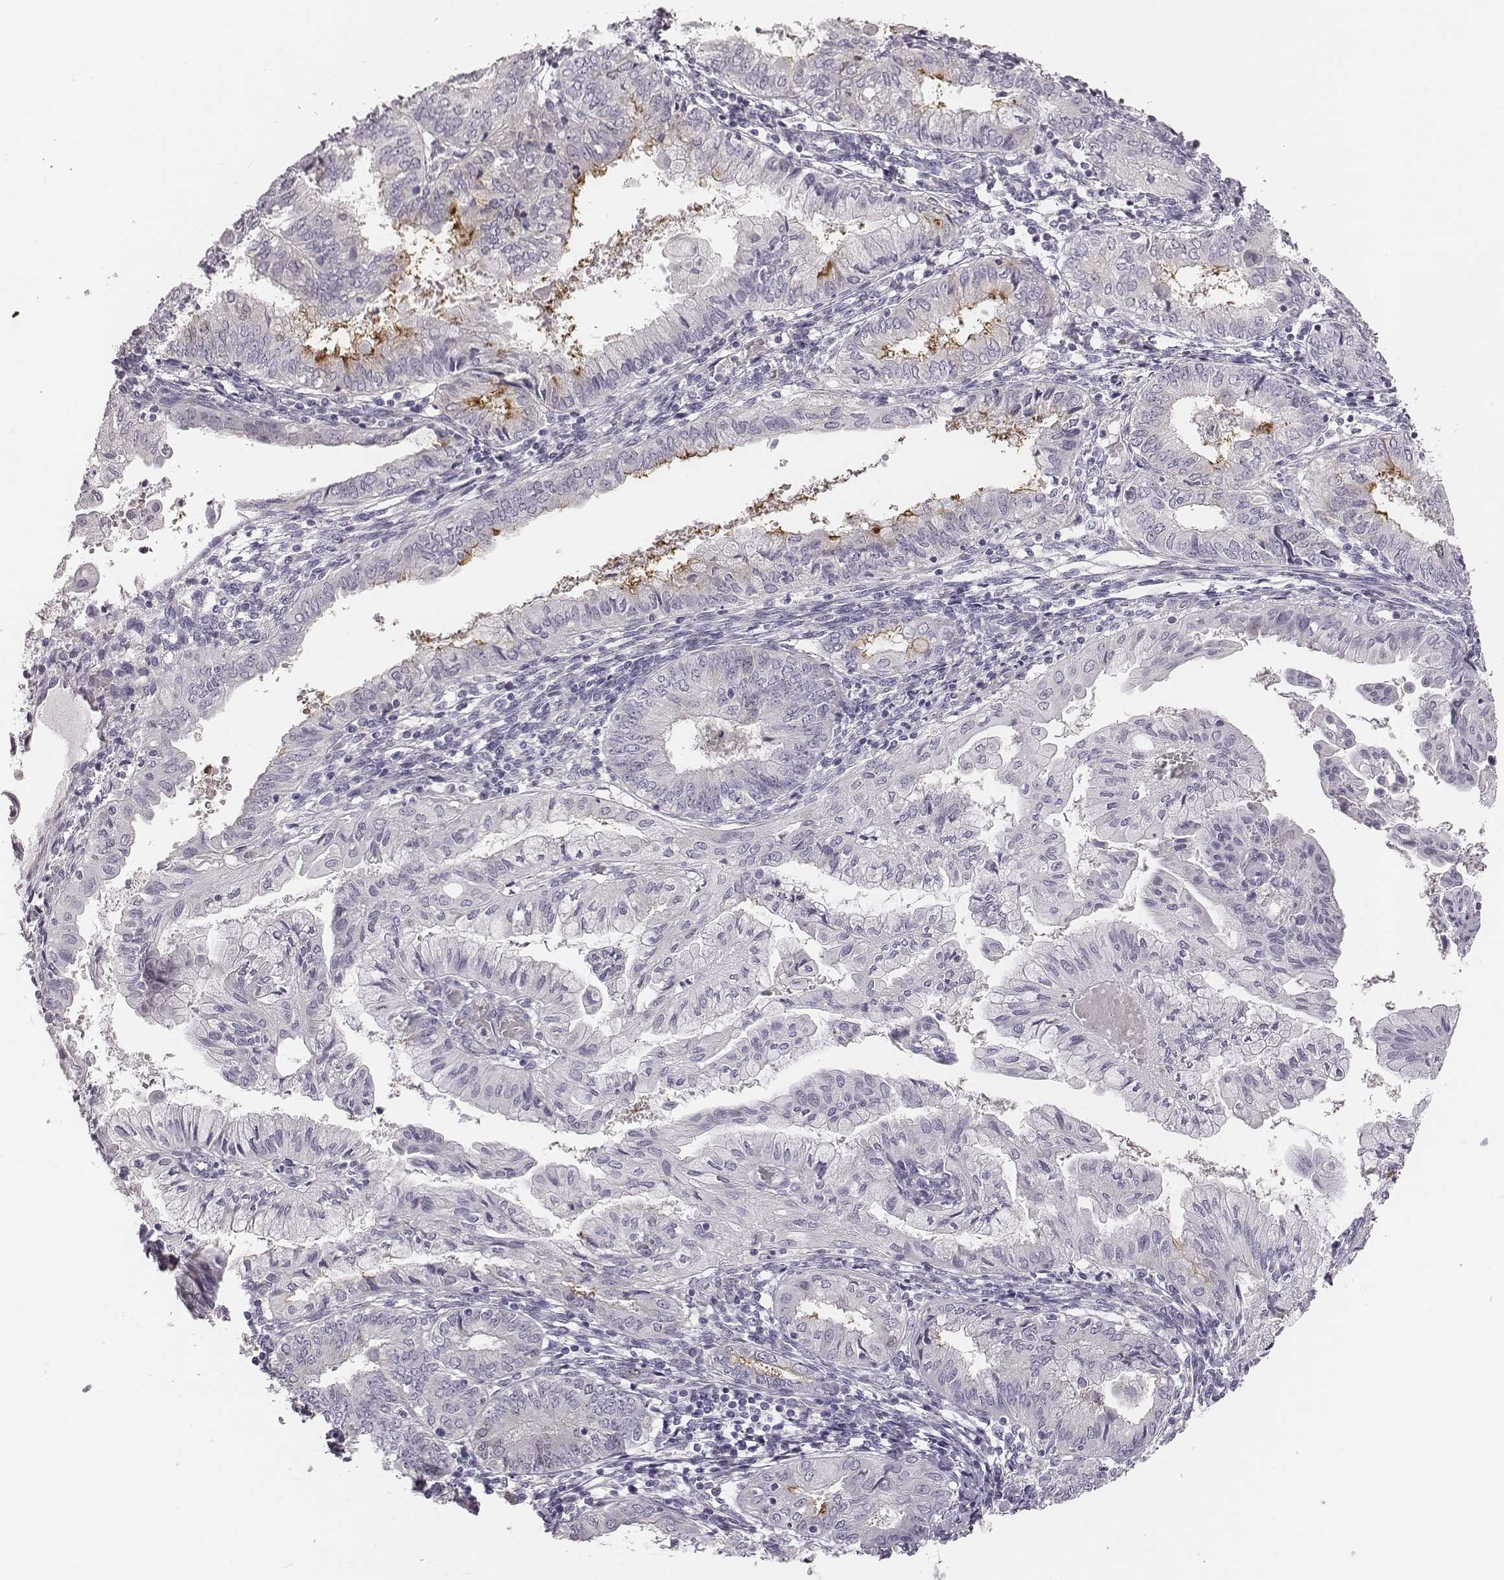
{"staining": {"intensity": "negative", "quantity": "none", "location": "none"}, "tissue": "endometrial cancer", "cell_type": "Tumor cells", "image_type": "cancer", "snomed": [{"axis": "morphology", "description": "Adenocarcinoma, NOS"}, {"axis": "topography", "description": "Endometrium"}], "caption": "The IHC photomicrograph has no significant staining in tumor cells of adenocarcinoma (endometrial) tissue.", "gene": "PBK", "patient": {"sex": "female", "age": 68}}